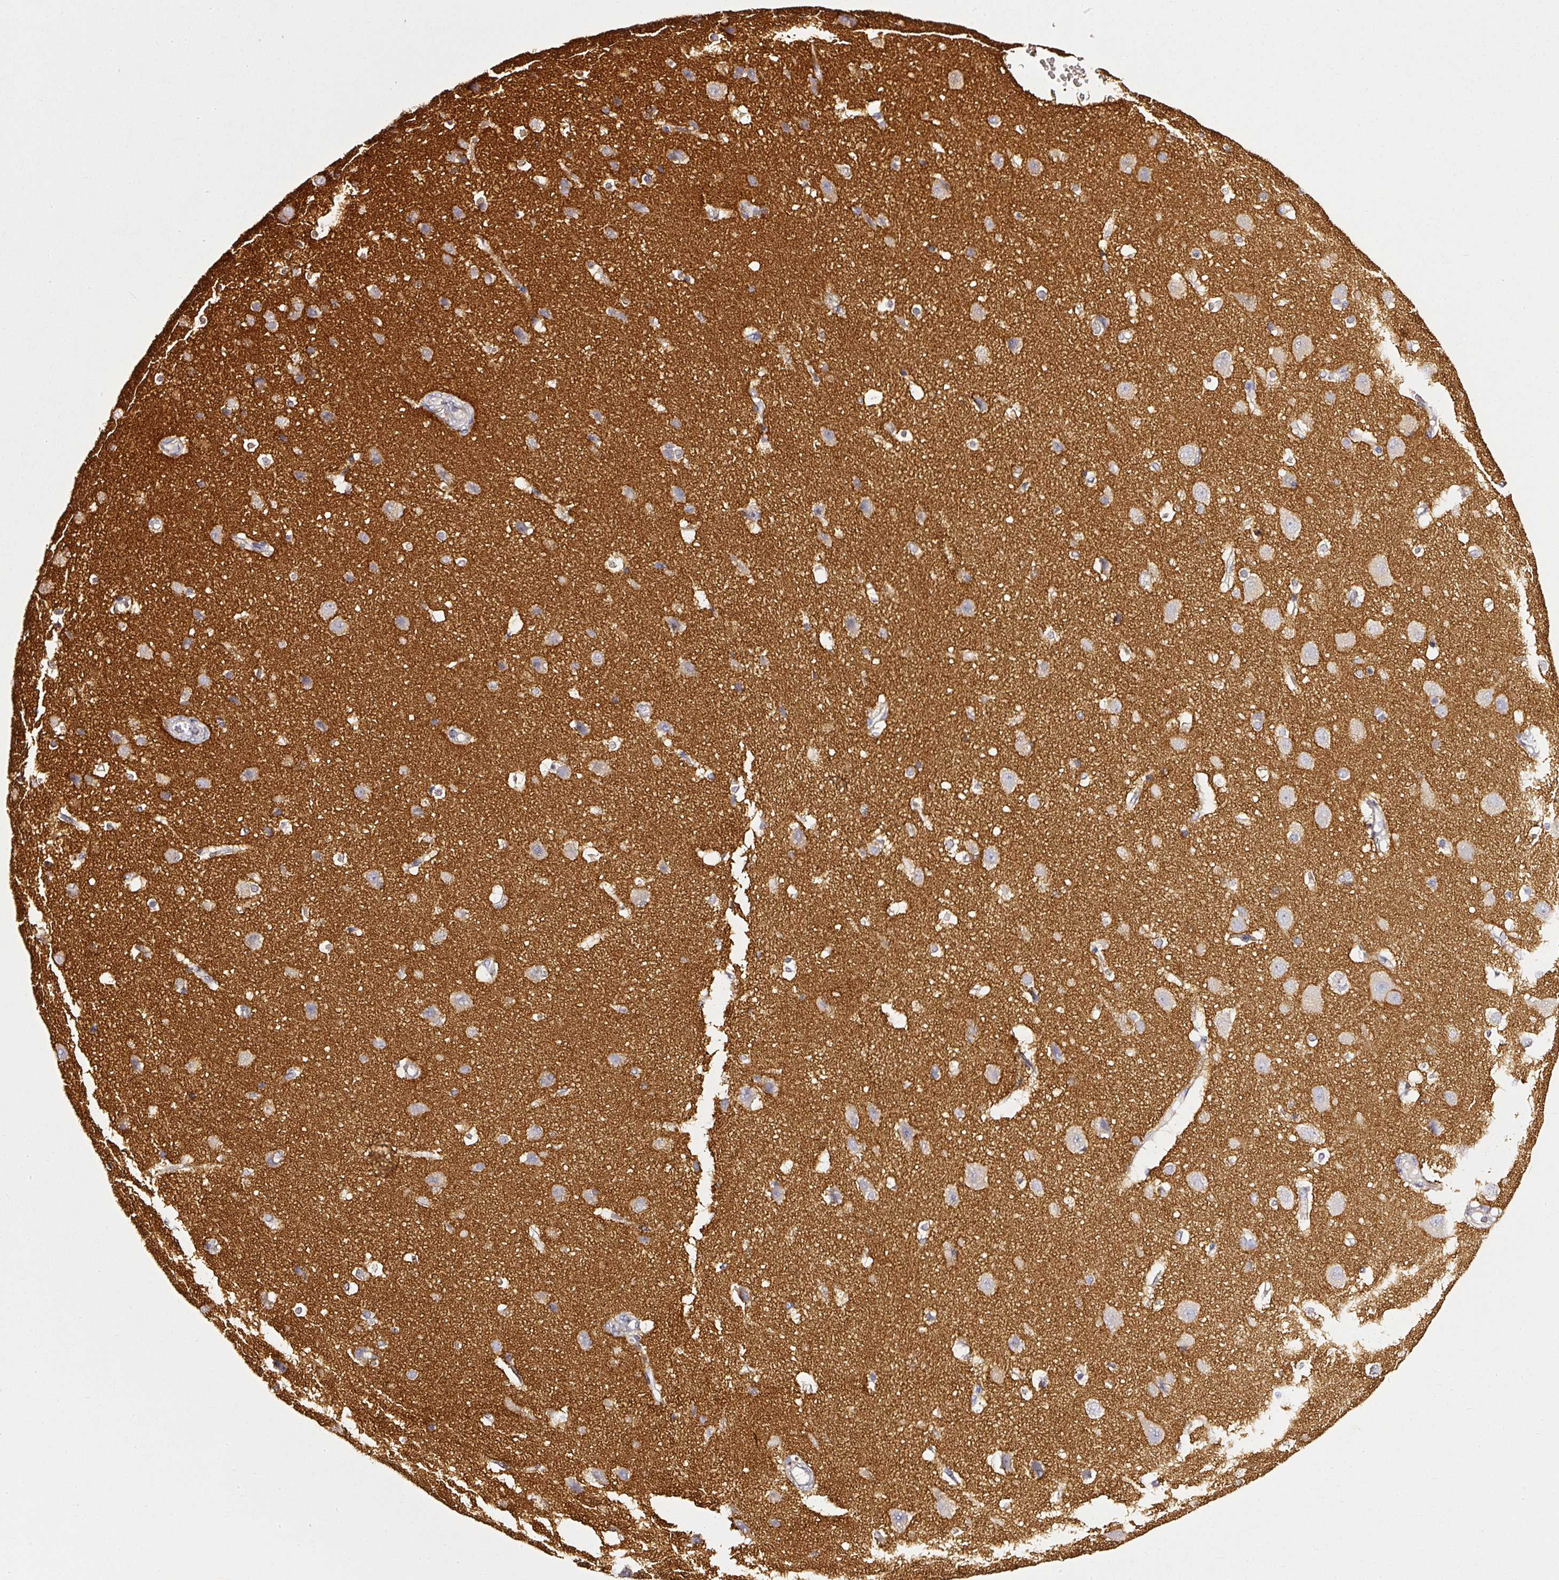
{"staining": {"intensity": "negative", "quantity": "none", "location": "none"}, "tissue": "cerebral cortex", "cell_type": "Endothelial cells", "image_type": "normal", "snomed": [{"axis": "morphology", "description": "Normal tissue, NOS"}, {"axis": "topography", "description": "Cerebral cortex"}], "caption": "The IHC photomicrograph has no significant positivity in endothelial cells of cerebral cortex. Brightfield microscopy of IHC stained with DAB (brown) and hematoxylin (blue), captured at high magnification.", "gene": "CD47", "patient": {"sex": "male", "age": 37}}